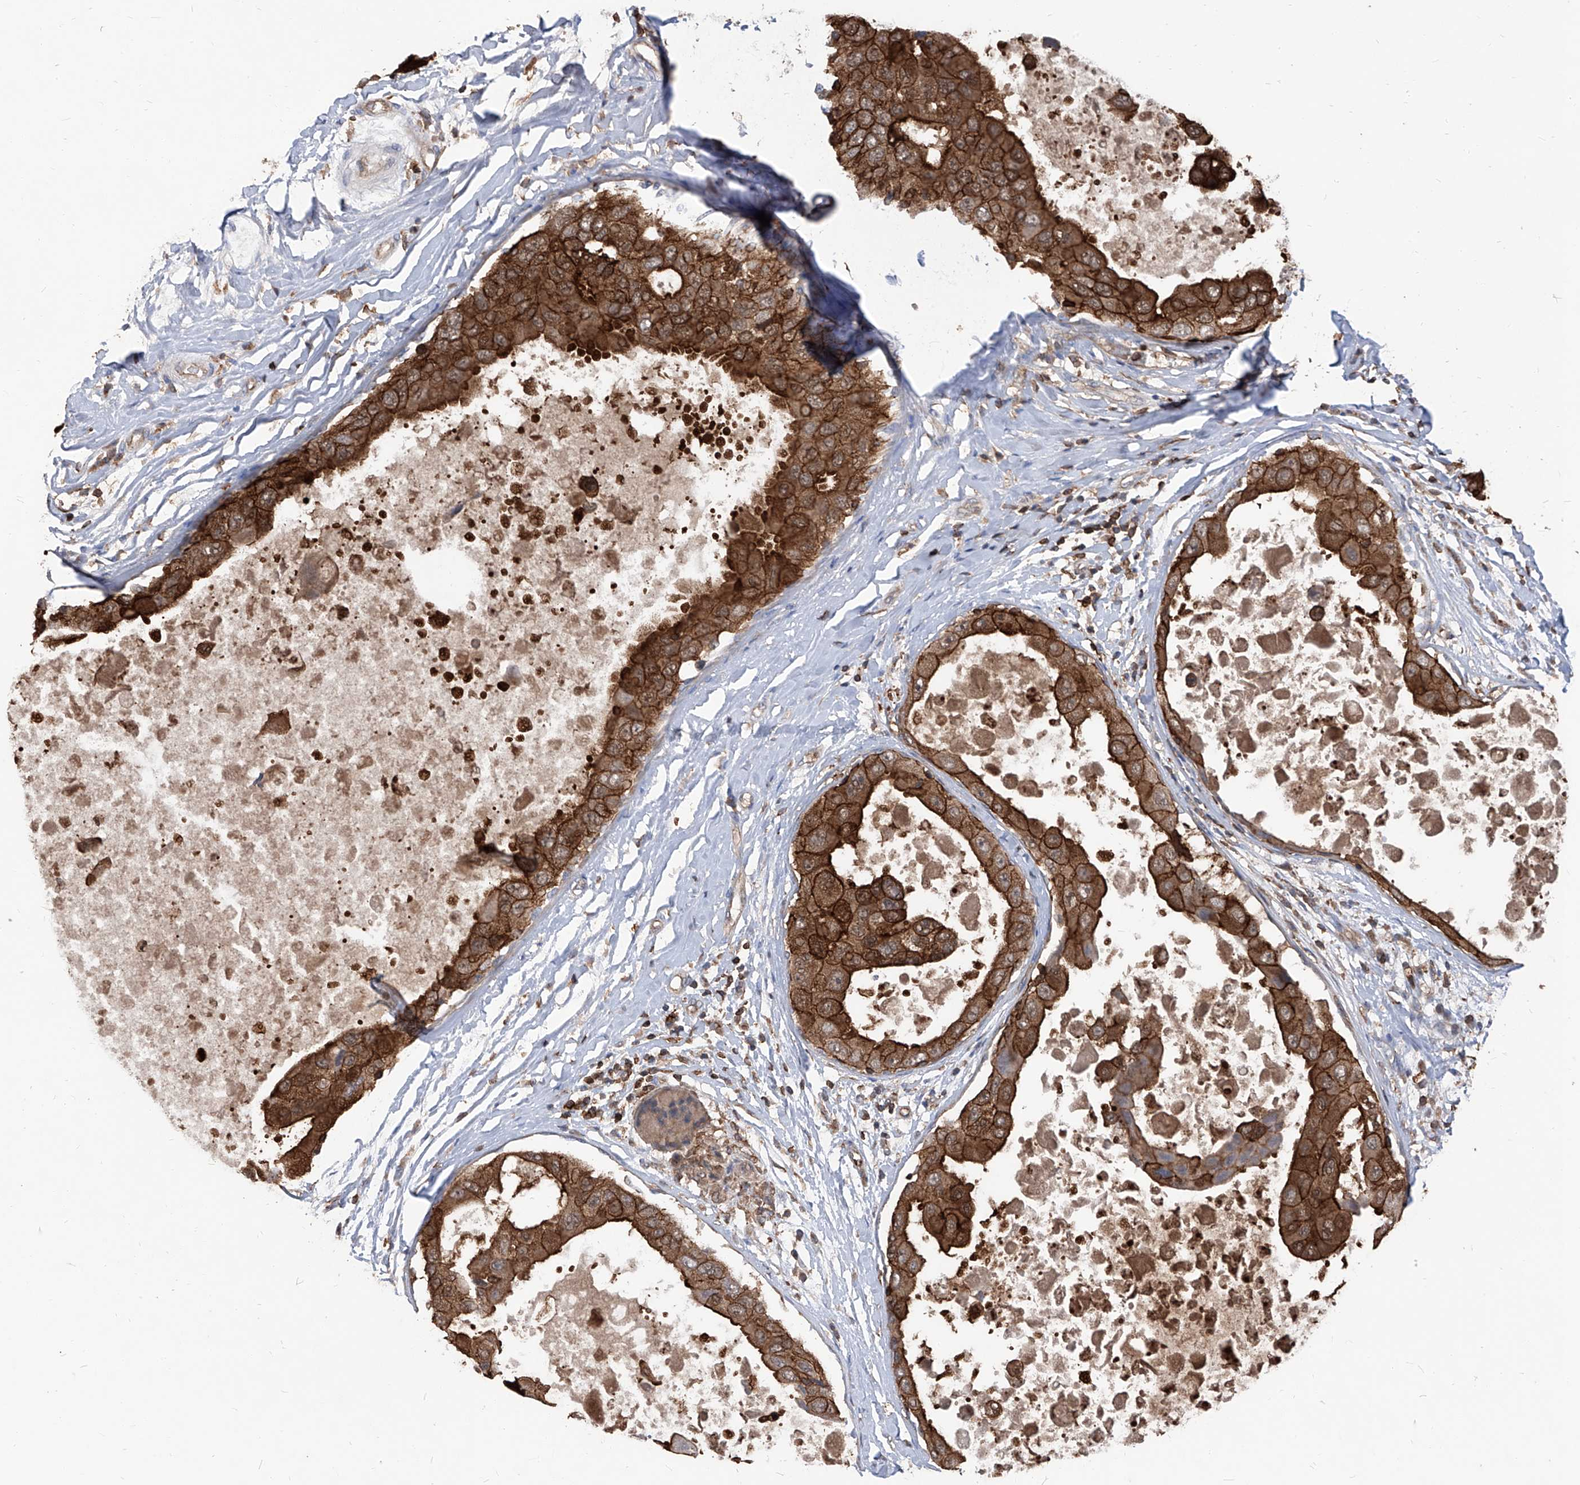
{"staining": {"intensity": "strong", "quantity": ">75%", "location": "cytoplasmic/membranous"}, "tissue": "breast cancer", "cell_type": "Tumor cells", "image_type": "cancer", "snomed": [{"axis": "morphology", "description": "Duct carcinoma"}, {"axis": "topography", "description": "Breast"}], "caption": "Breast infiltrating ductal carcinoma tissue reveals strong cytoplasmic/membranous staining in approximately >75% of tumor cells, visualized by immunohistochemistry.", "gene": "ABRACL", "patient": {"sex": "female", "age": 27}}